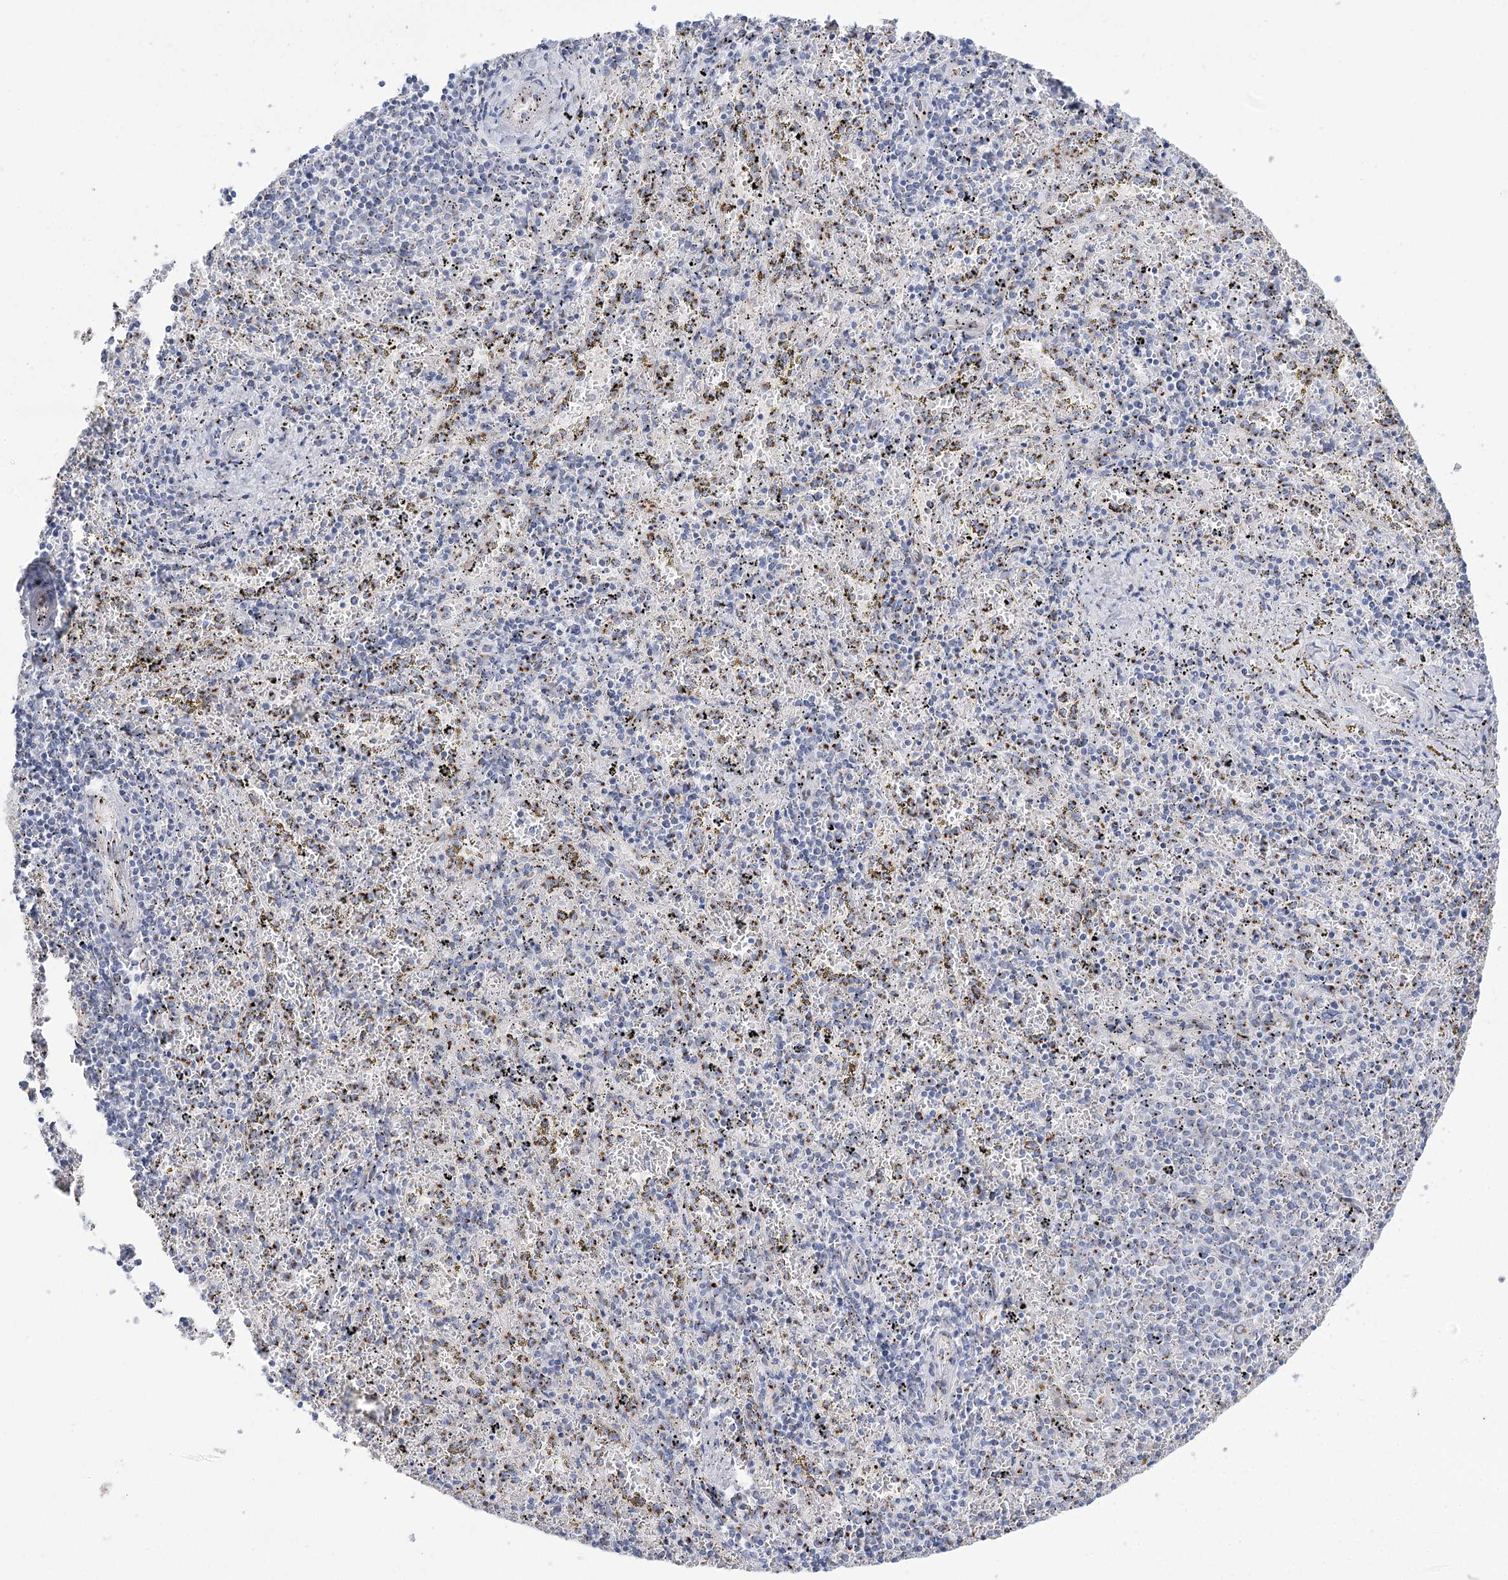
{"staining": {"intensity": "moderate", "quantity": "25%-75%", "location": "cytoplasmic/membranous"}, "tissue": "spleen", "cell_type": "Cells in red pulp", "image_type": "normal", "snomed": [{"axis": "morphology", "description": "Normal tissue, NOS"}, {"axis": "topography", "description": "Spleen"}], "caption": "A brown stain labels moderate cytoplasmic/membranous staining of a protein in cells in red pulp of normal human spleen.", "gene": "TMEM165", "patient": {"sex": "male", "age": 11}}